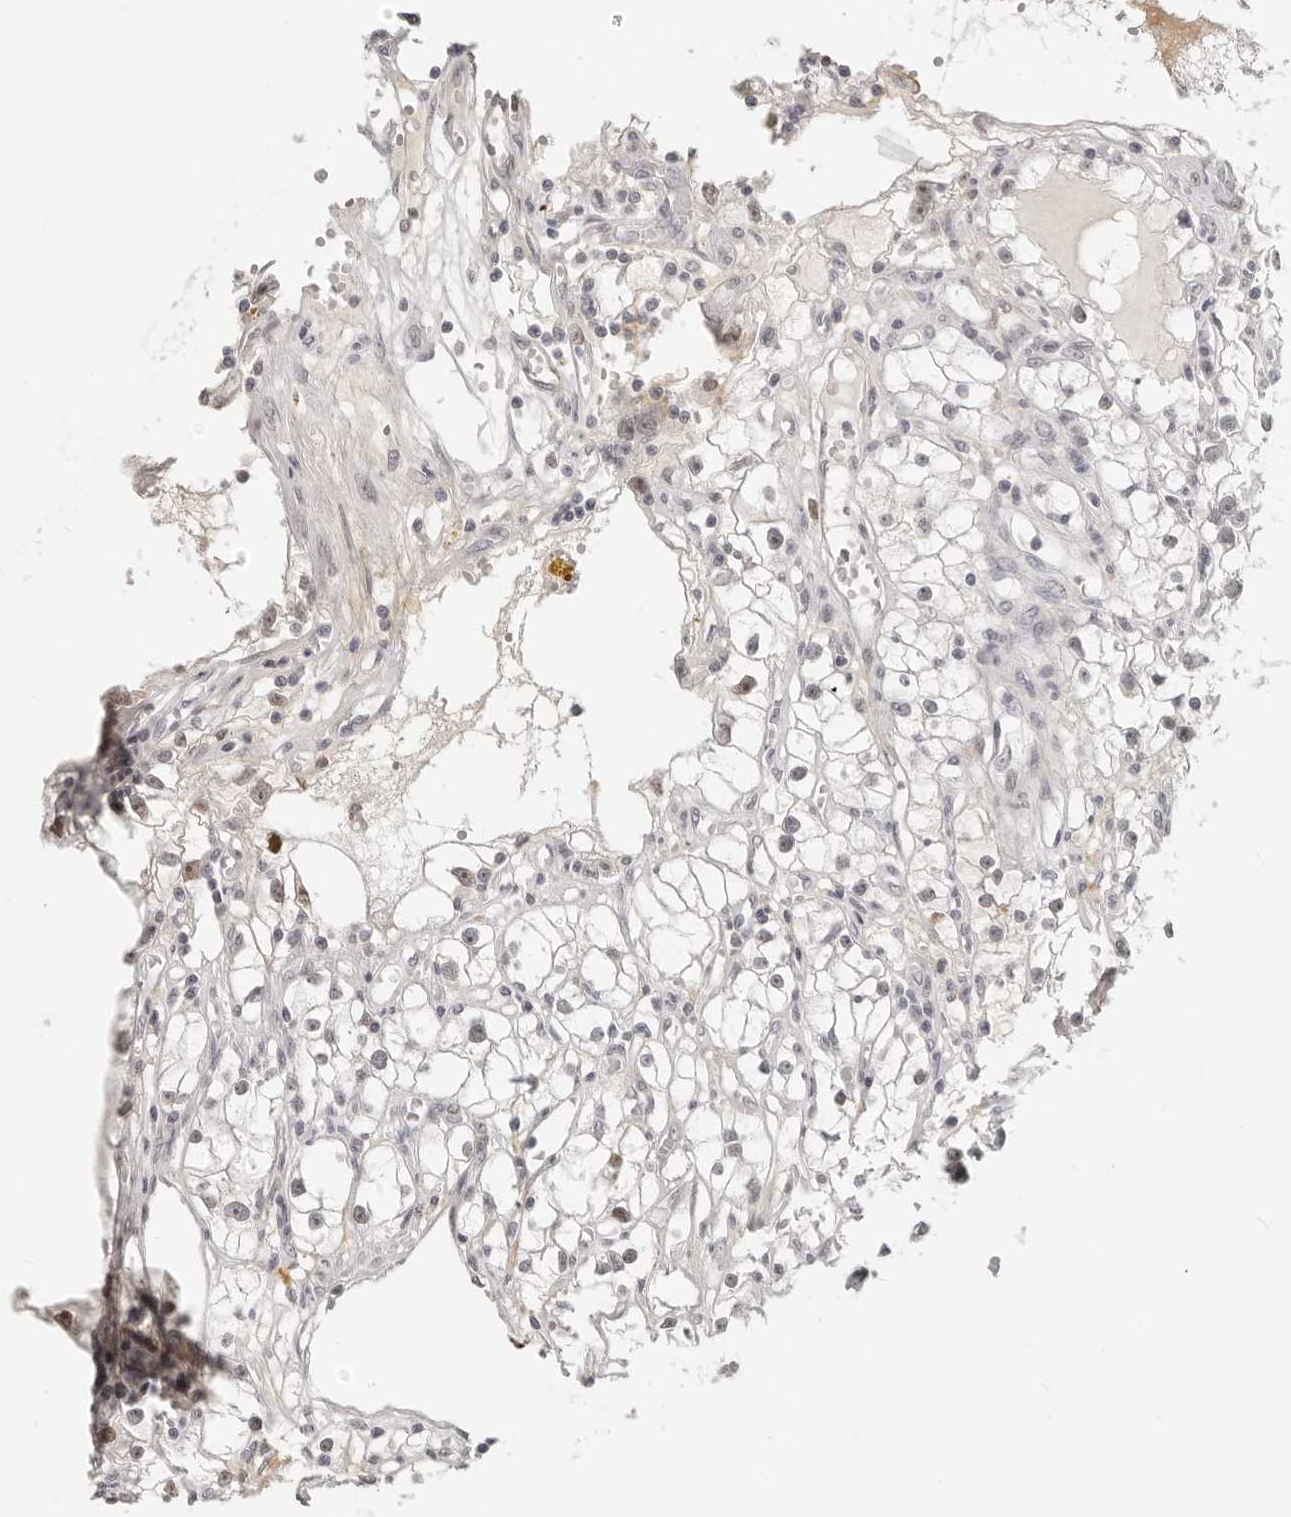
{"staining": {"intensity": "negative", "quantity": "none", "location": "none"}, "tissue": "renal cancer", "cell_type": "Tumor cells", "image_type": "cancer", "snomed": [{"axis": "morphology", "description": "Adenocarcinoma, NOS"}, {"axis": "topography", "description": "Kidney"}], "caption": "This is a micrograph of immunohistochemistry (IHC) staining of renal adenocarcinoma, which shows no expression in tumor cells.", "gene": "RFC2", "patient": {"sex": "male", "age": 56}}